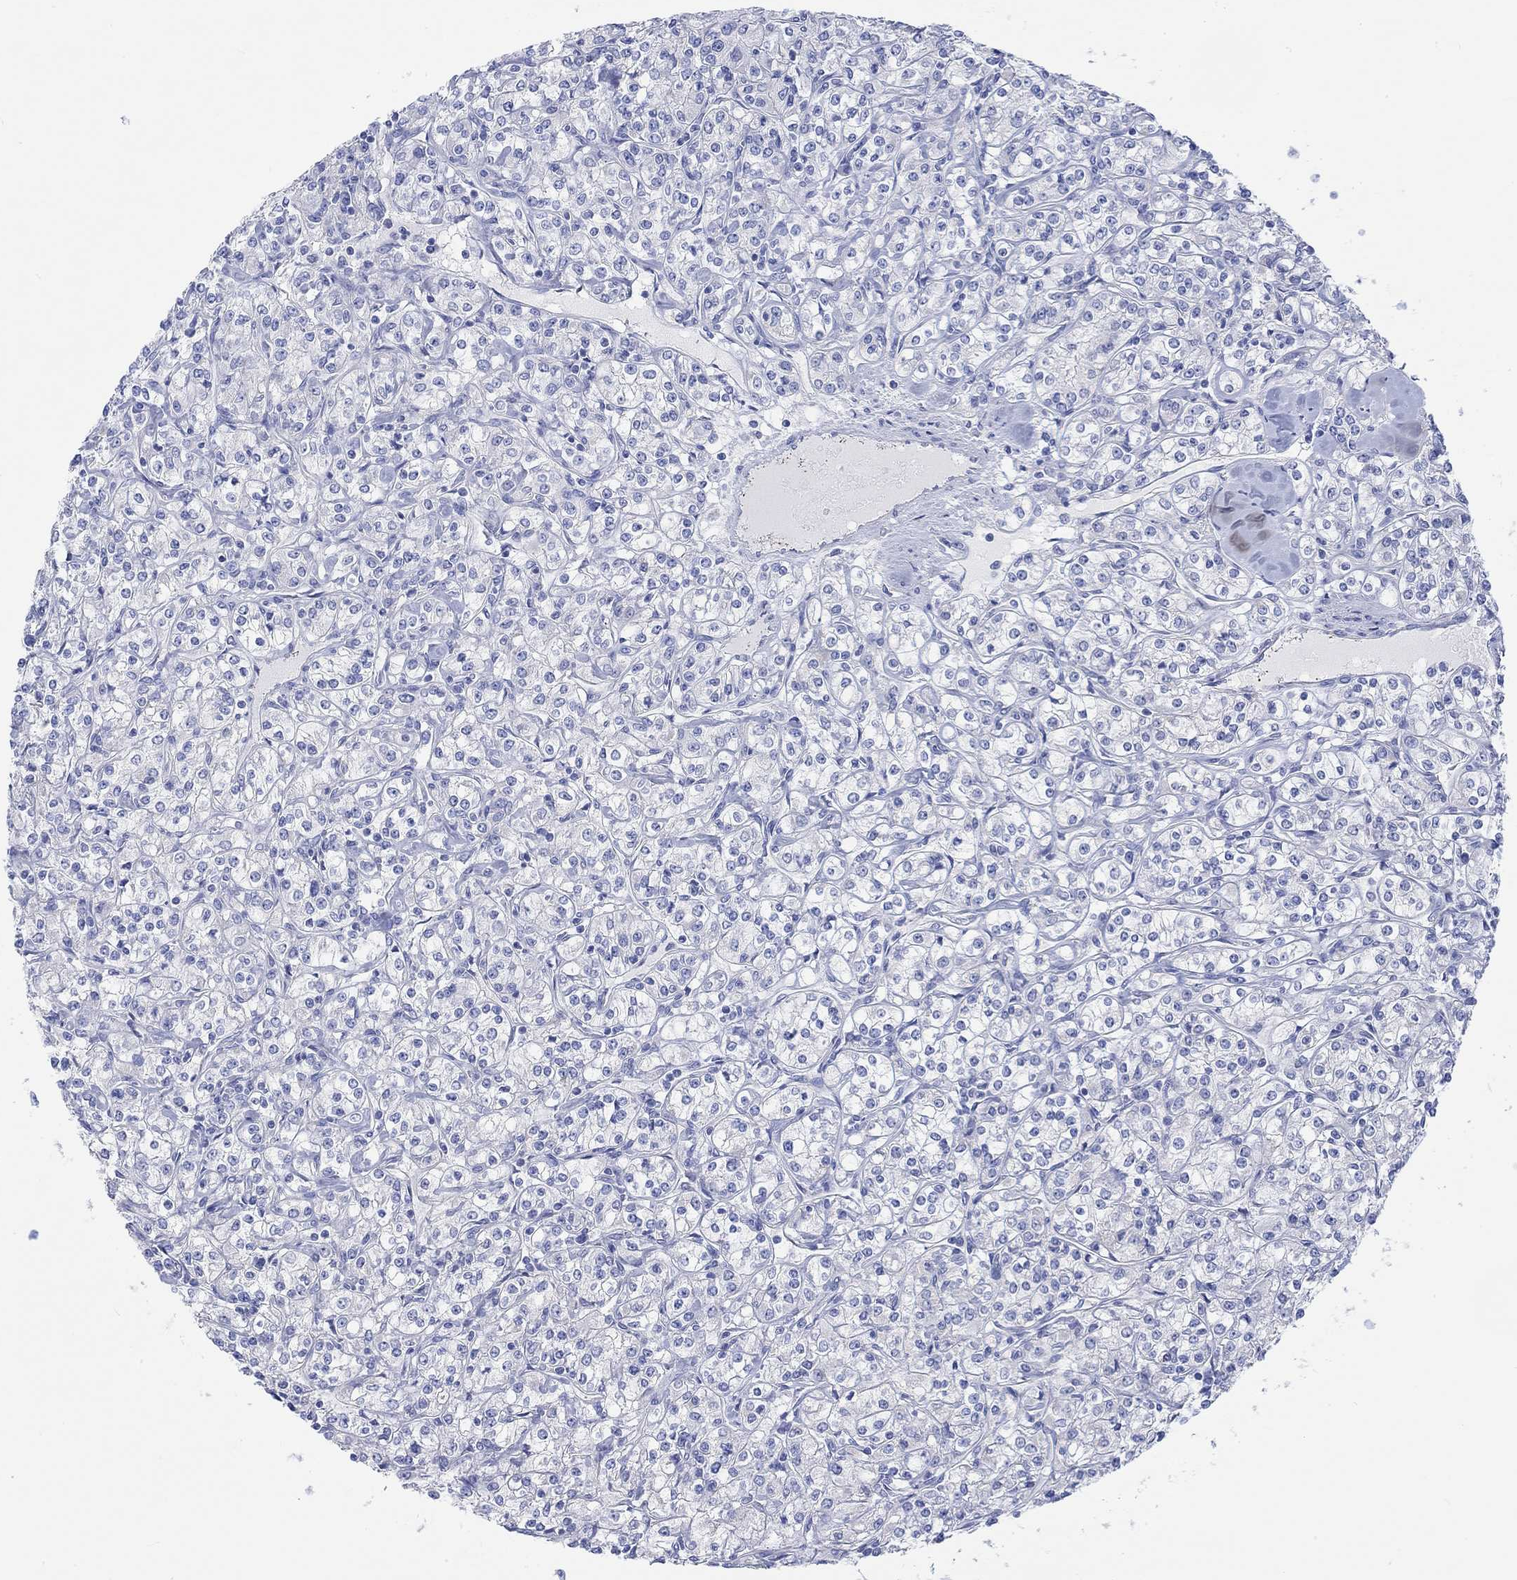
{"staining": {"intensity": "negative", "quantity": "none", "location": "none"}, "tissue": "renal cancer", "cell_type": "Tumor cells", "image_type": "cancer", "snomed": [{"axis": "morphology", "description": "Adenocarcinoma, NOS"}, {"axis": "topography", "description": "Kidney"}], "caption": "Tumor cells are negative for protein expression in human adenocarcinoma (renal). (DAB immunohistochemistry (IHC) with hematoxylin counter stain).", "gene": "REEP6", "patient": {"sex": "male", "age": 77}}